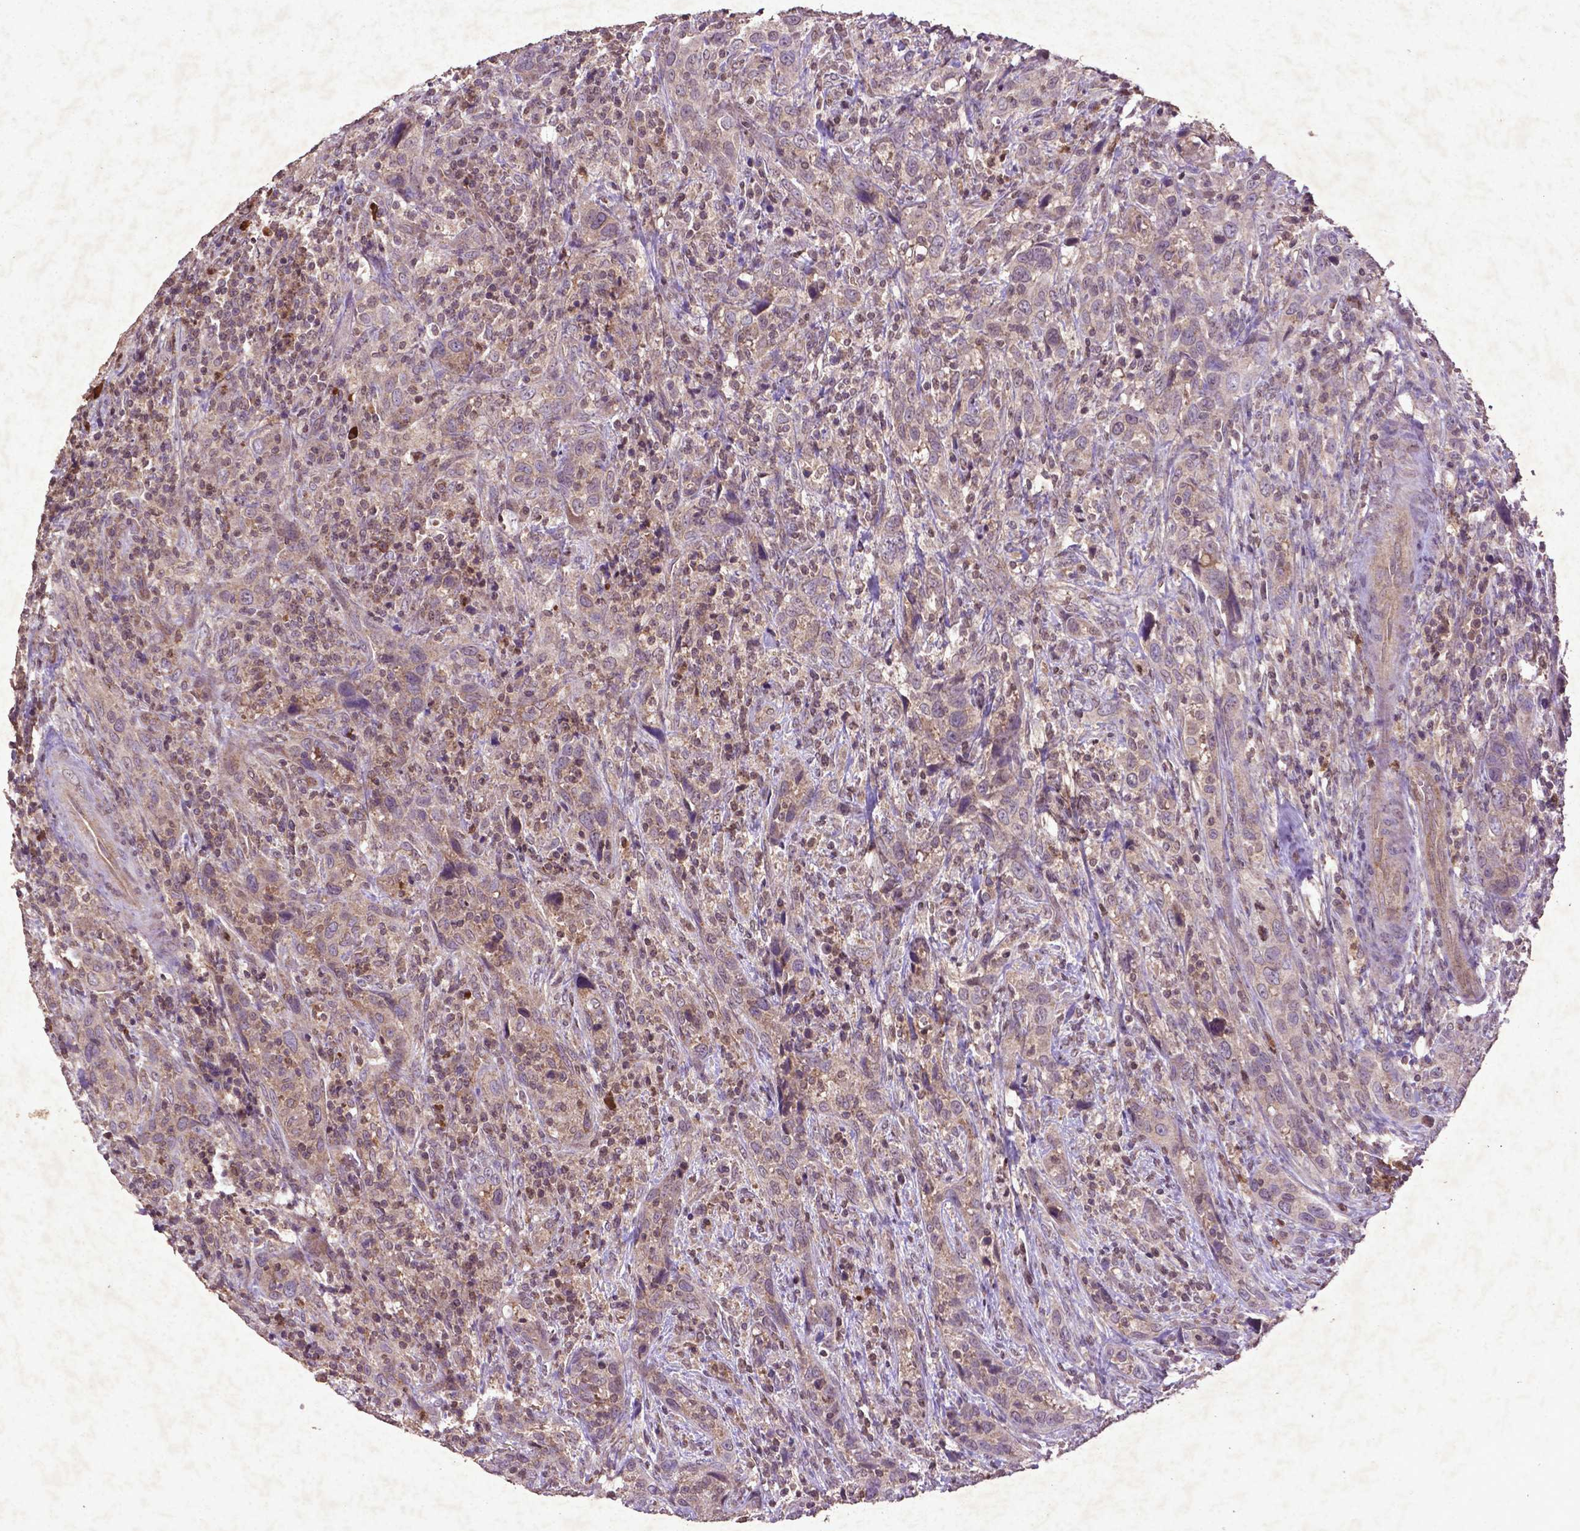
{"staining": {"intensity": "weak", "quantity": "<25%", "location": "cytoplasmic/membranous"}, "tissue": "urothelial cancer", "cell_type": "Tumor cells", "image_type": "cancer", "snomed": [{"axis": "morphology", "description": "Urothelial carcinoma, NOS"}, {"axis": "morphology", "description": "Urothelial carcinoma, High grade"}, {"axis": "topography", "description": "Urinary bladder"}], "caption": "Human urothelial carcinoma (high-grade) stained for a protein using immunohistochemistry (IHC) displays no positivity in tumor cells.", "gene": "MTOR", "patient": {"sex": "female", "age": 64}}